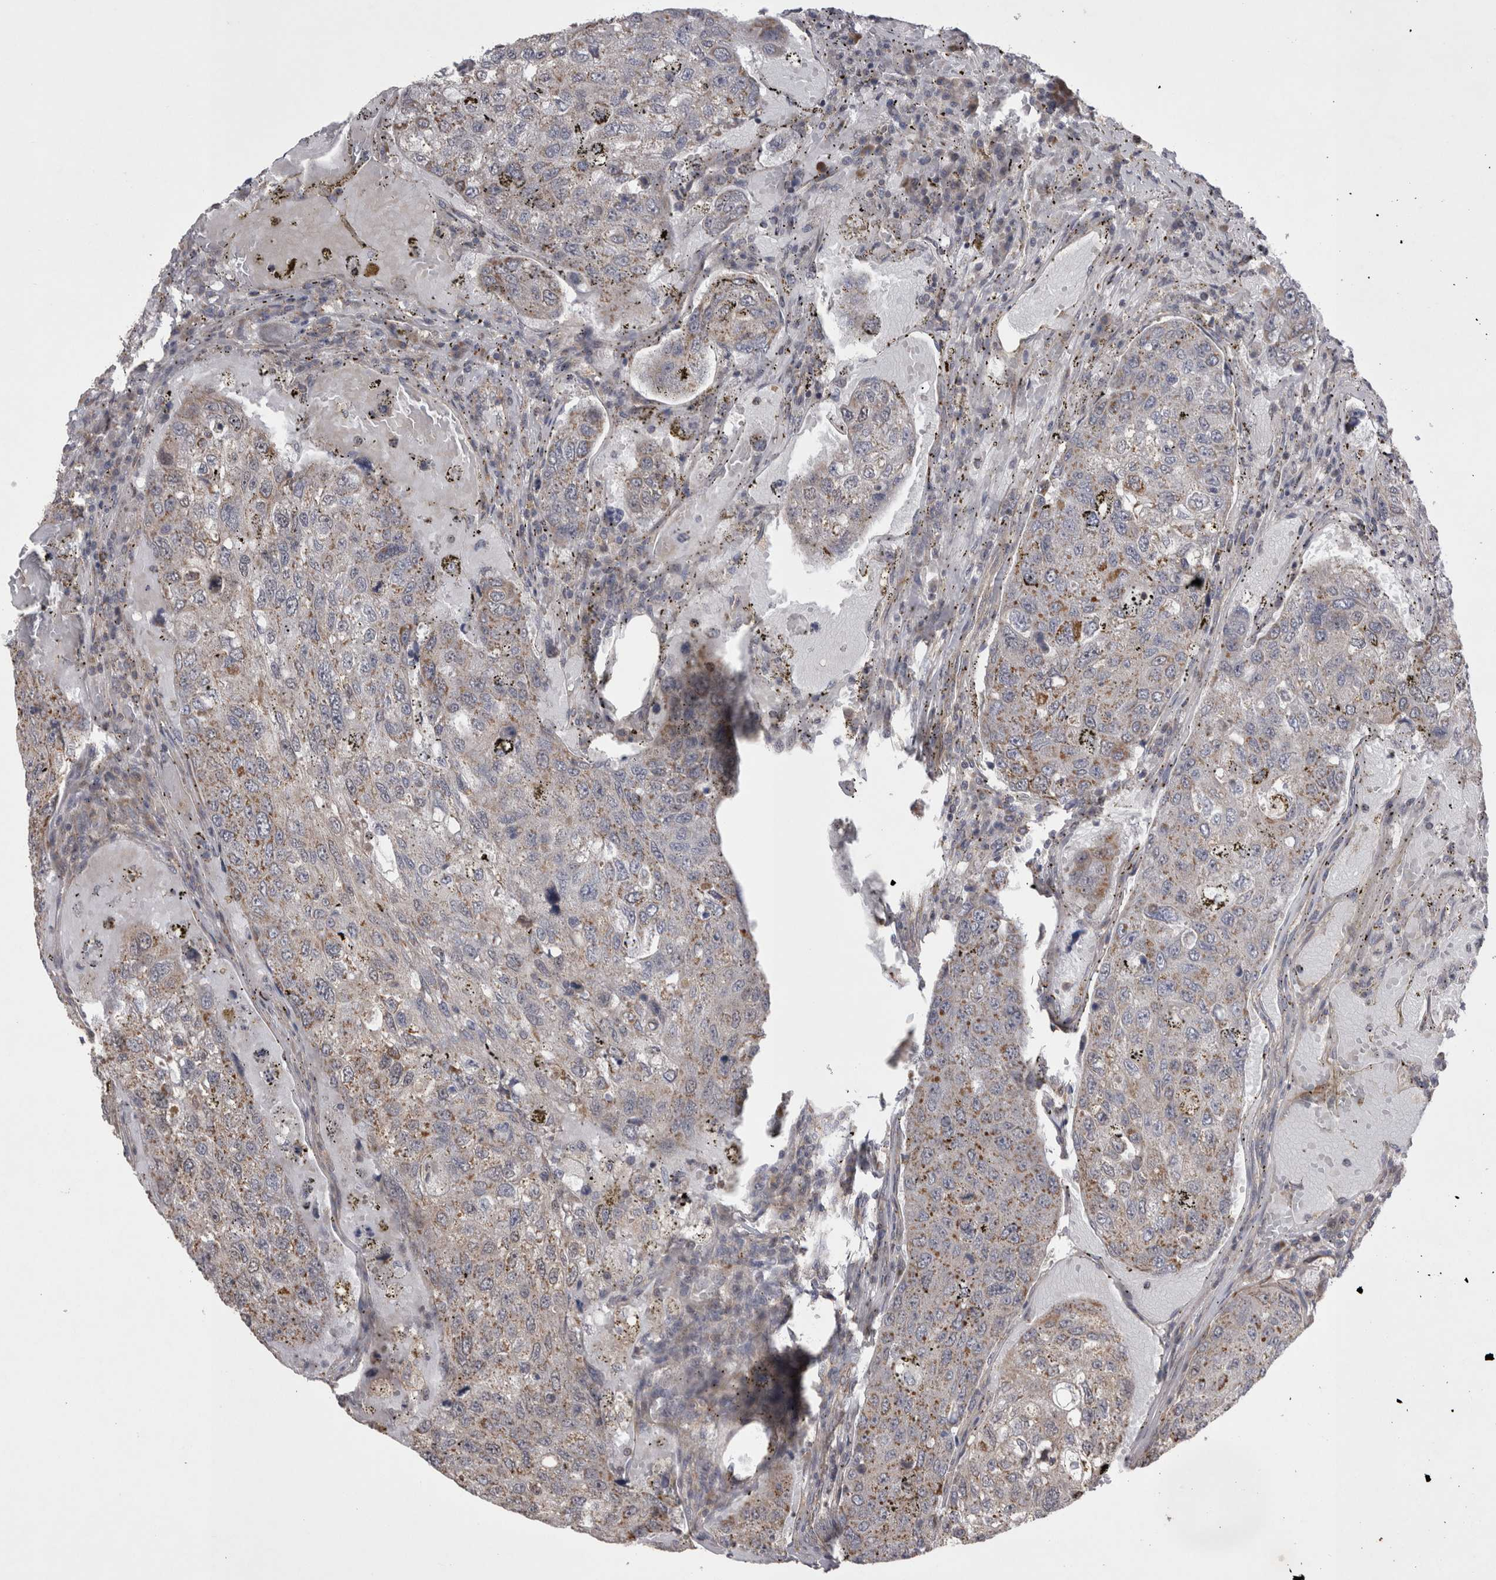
{"staining": {"intensity": "moderate", "quantity": "<25%", "location": "cytoplasmic/membranous"}, "tissue": "urothelial cancer", "cell_type": "Tumor cells", "image_type": "cancer", "snomed": [{"axis": "morphology", "description": "Urothelial carcinoma, High grade"}, {"axis": "topography", "description": "Lymph node"}, {"axis": "topography", "description": "Urinary bladder"}], "caption": "Urothelial cancer stained with a protein marker reveals moderate staining in tumor cells.", "gene": "TSPOAP1", "patient": {"sex": "male", "age": 51}}